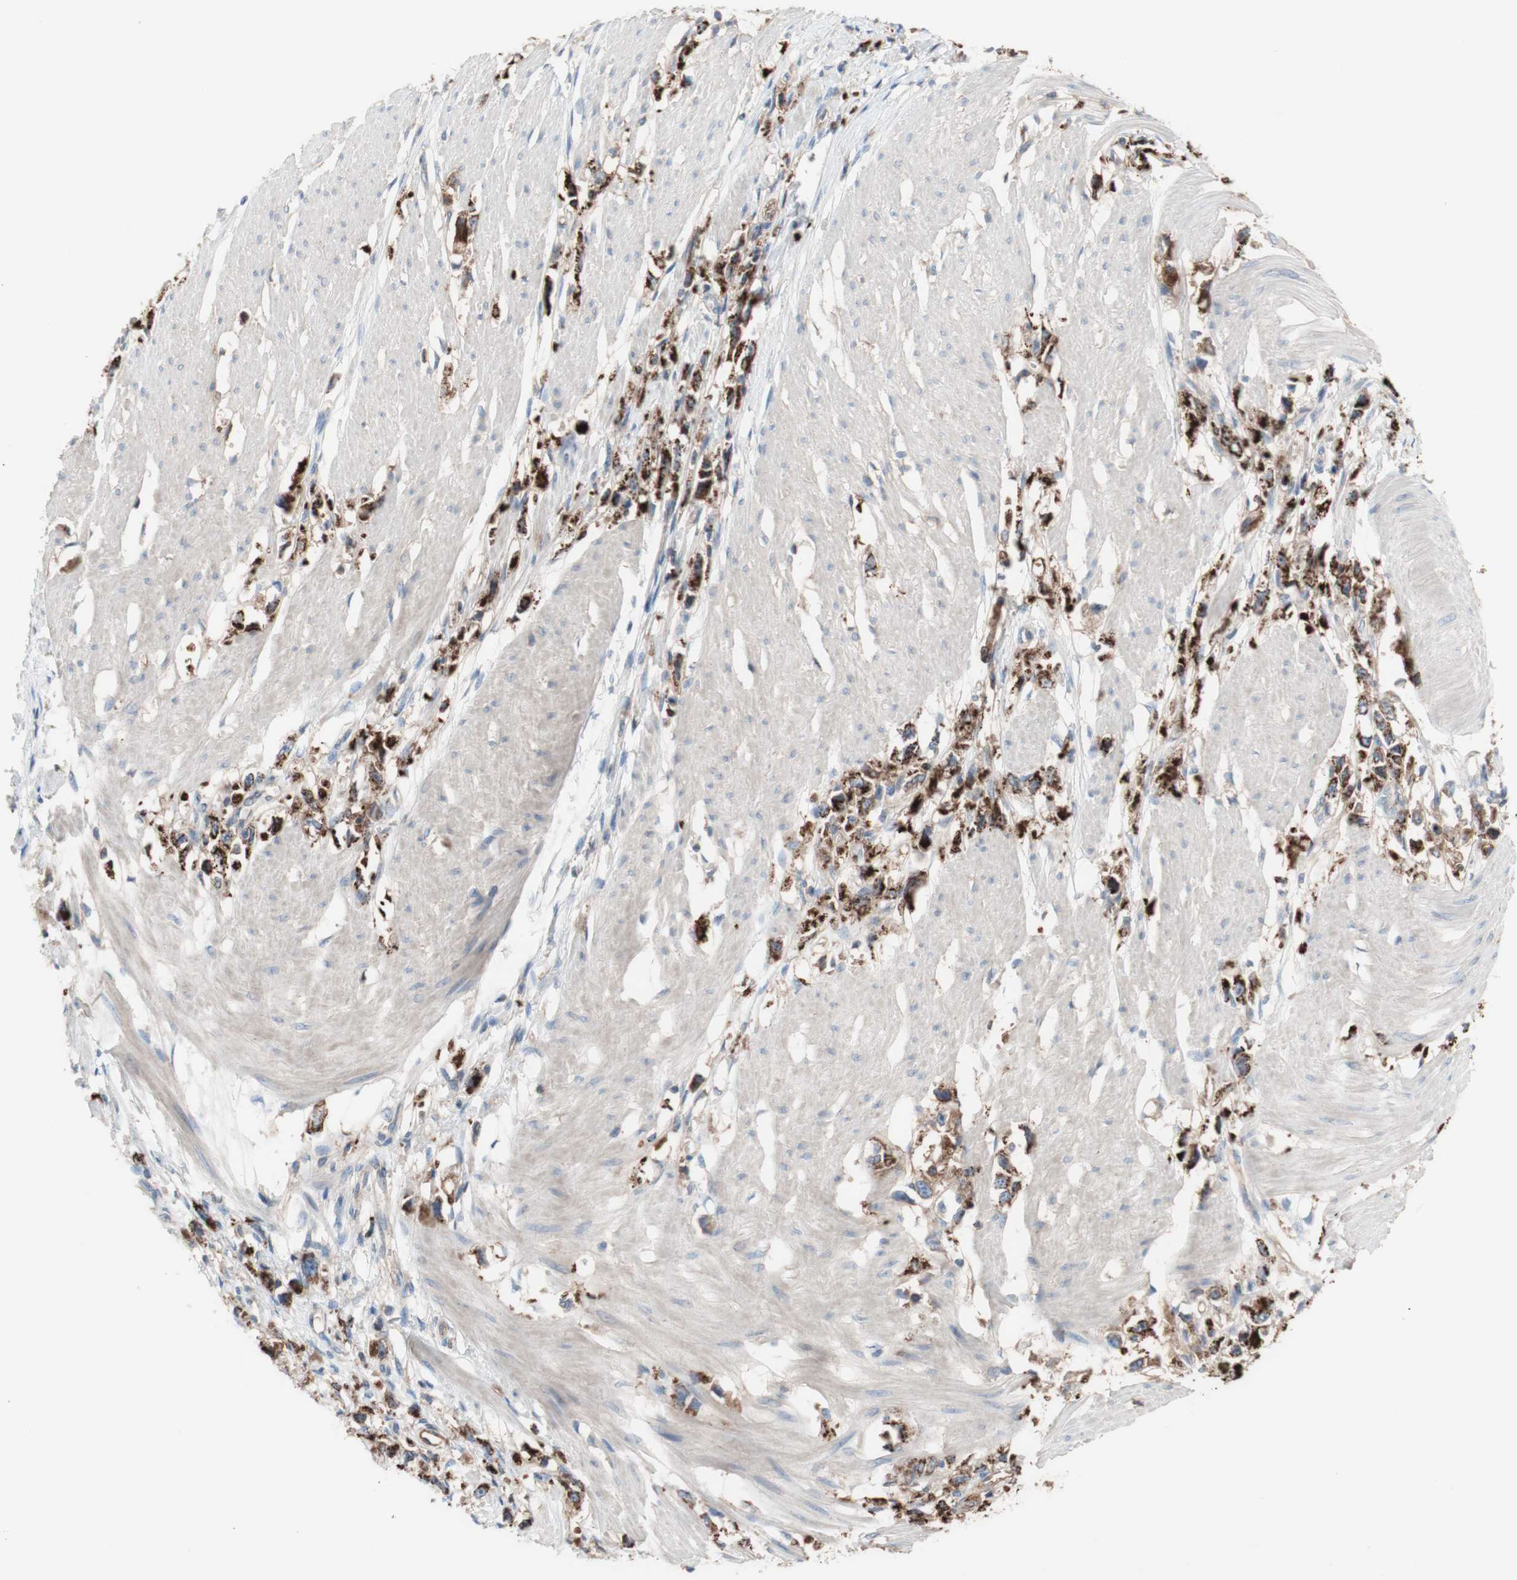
{"staining": {"intensity": "strong", "quantity": "25%-75%", "location": "cytoplasmic/membranous"}, "tissue": "stomach cancer", "cell_type": "Tumor cells", "image_type": "cancer", "snomed": [{"axis": "morphology", "description": "Adenocarcinoma, NOS"}, {"axis": "topography", "description": "Stomach"}], "caption": "A brown stain highlights strong cytoplasmic/membranous positivity of a protein in human adenocarcinoma (stomach) tumor cells.", "gene": "CD46", "patient": {"sex": "female", "age": 59}}